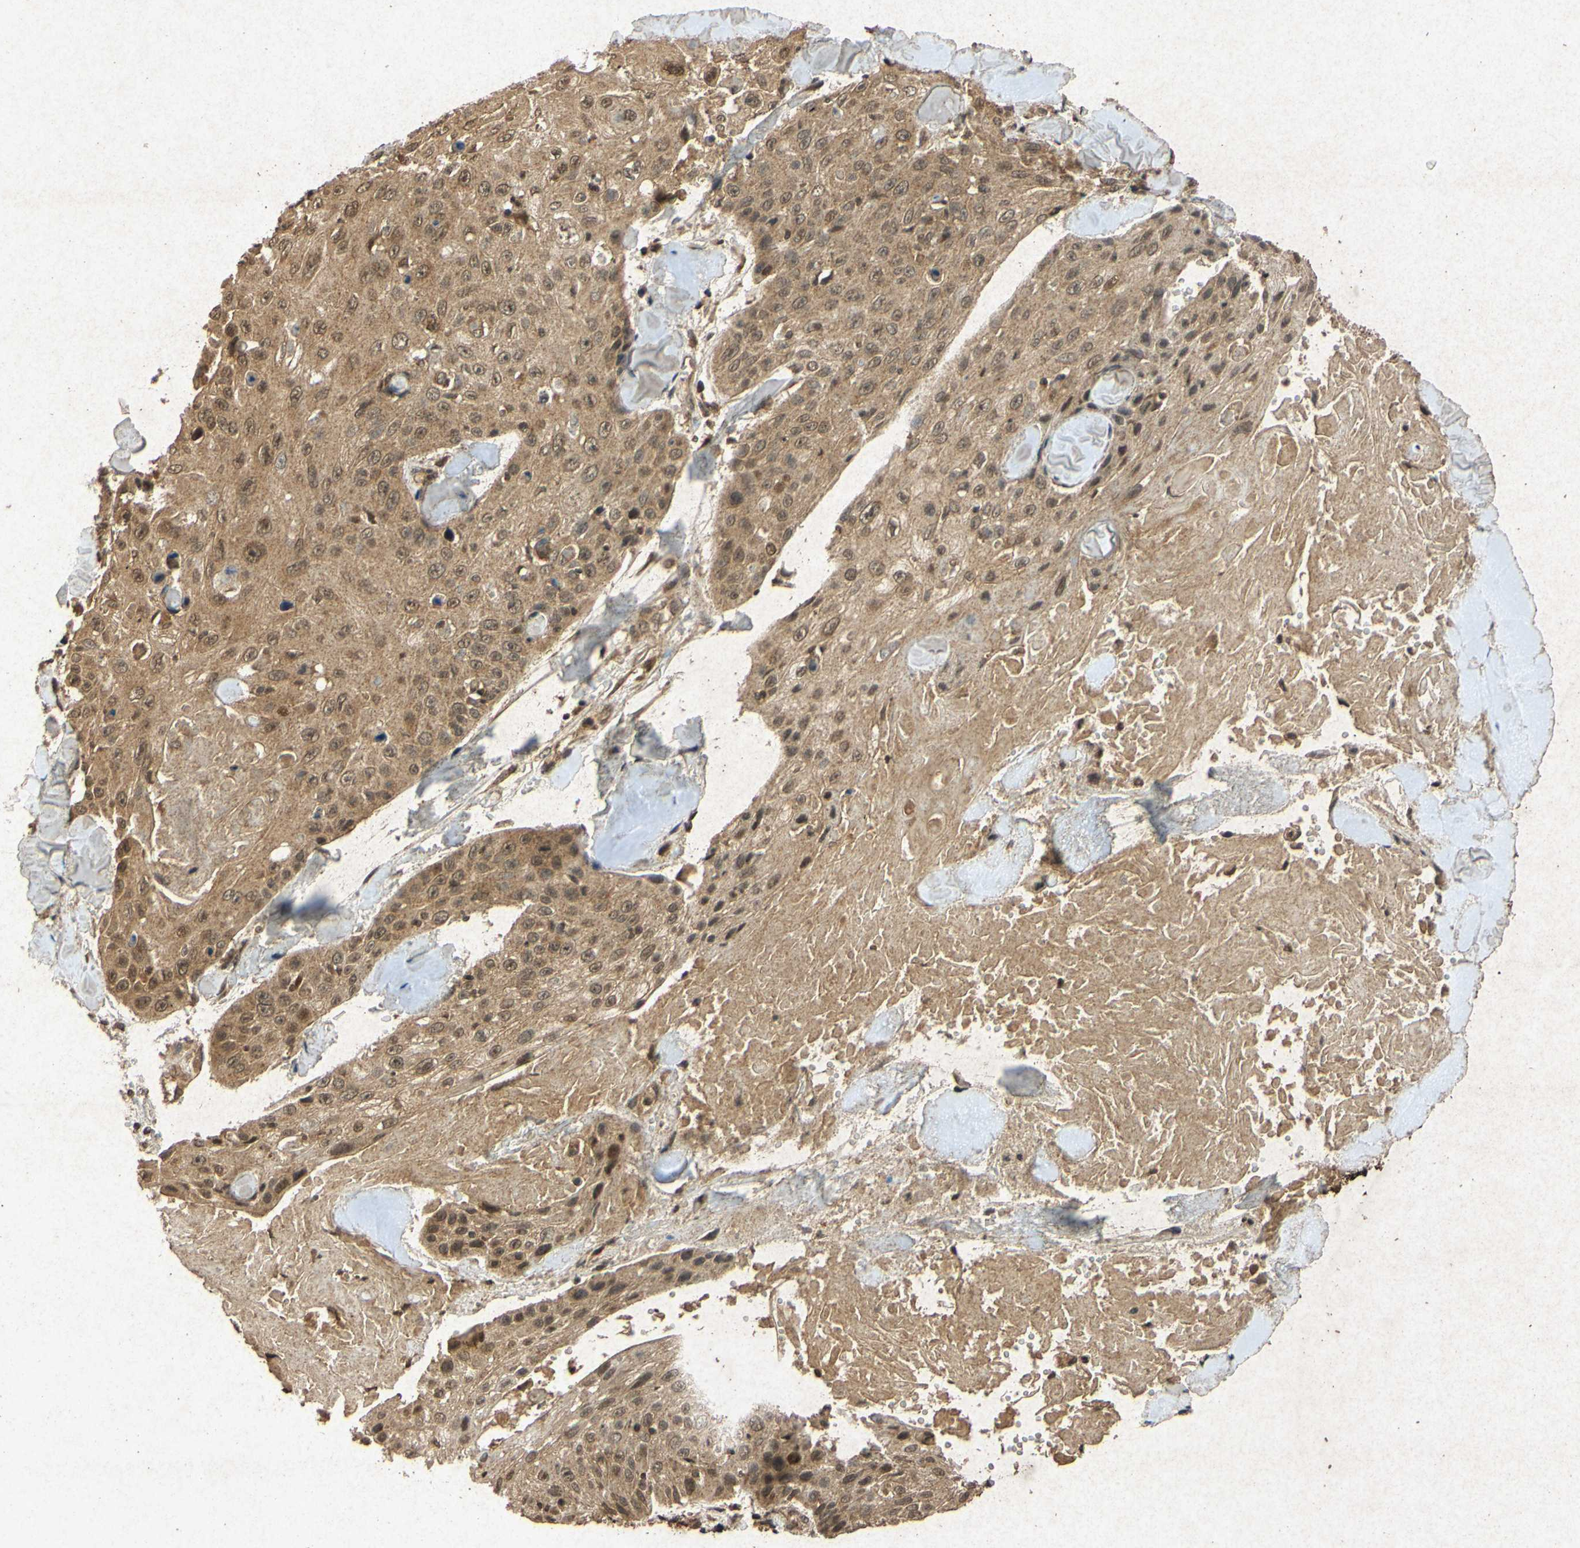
{"staining": {"intensity": "moderate", "quantity": ">75%", "location": "cytoplasmic/membranous,nuclear"}, "tissue": "skin cancer", "cell_type": "Tumor cells", "image_type": "cancer", "snomed": [{"axis": "morphology", "description": "Squamous cell carcinoma, NOS"}, {"axis": "topography", "description": "Skin"}], "caption": "Protein analysis of skin cancer tissue shows moderate cytoplasmic/membranous and nuclear positivity in about >75% of tumor cells.", "gene": "ATP6V1H", "patient": {"sex": "male", "age": 86}}